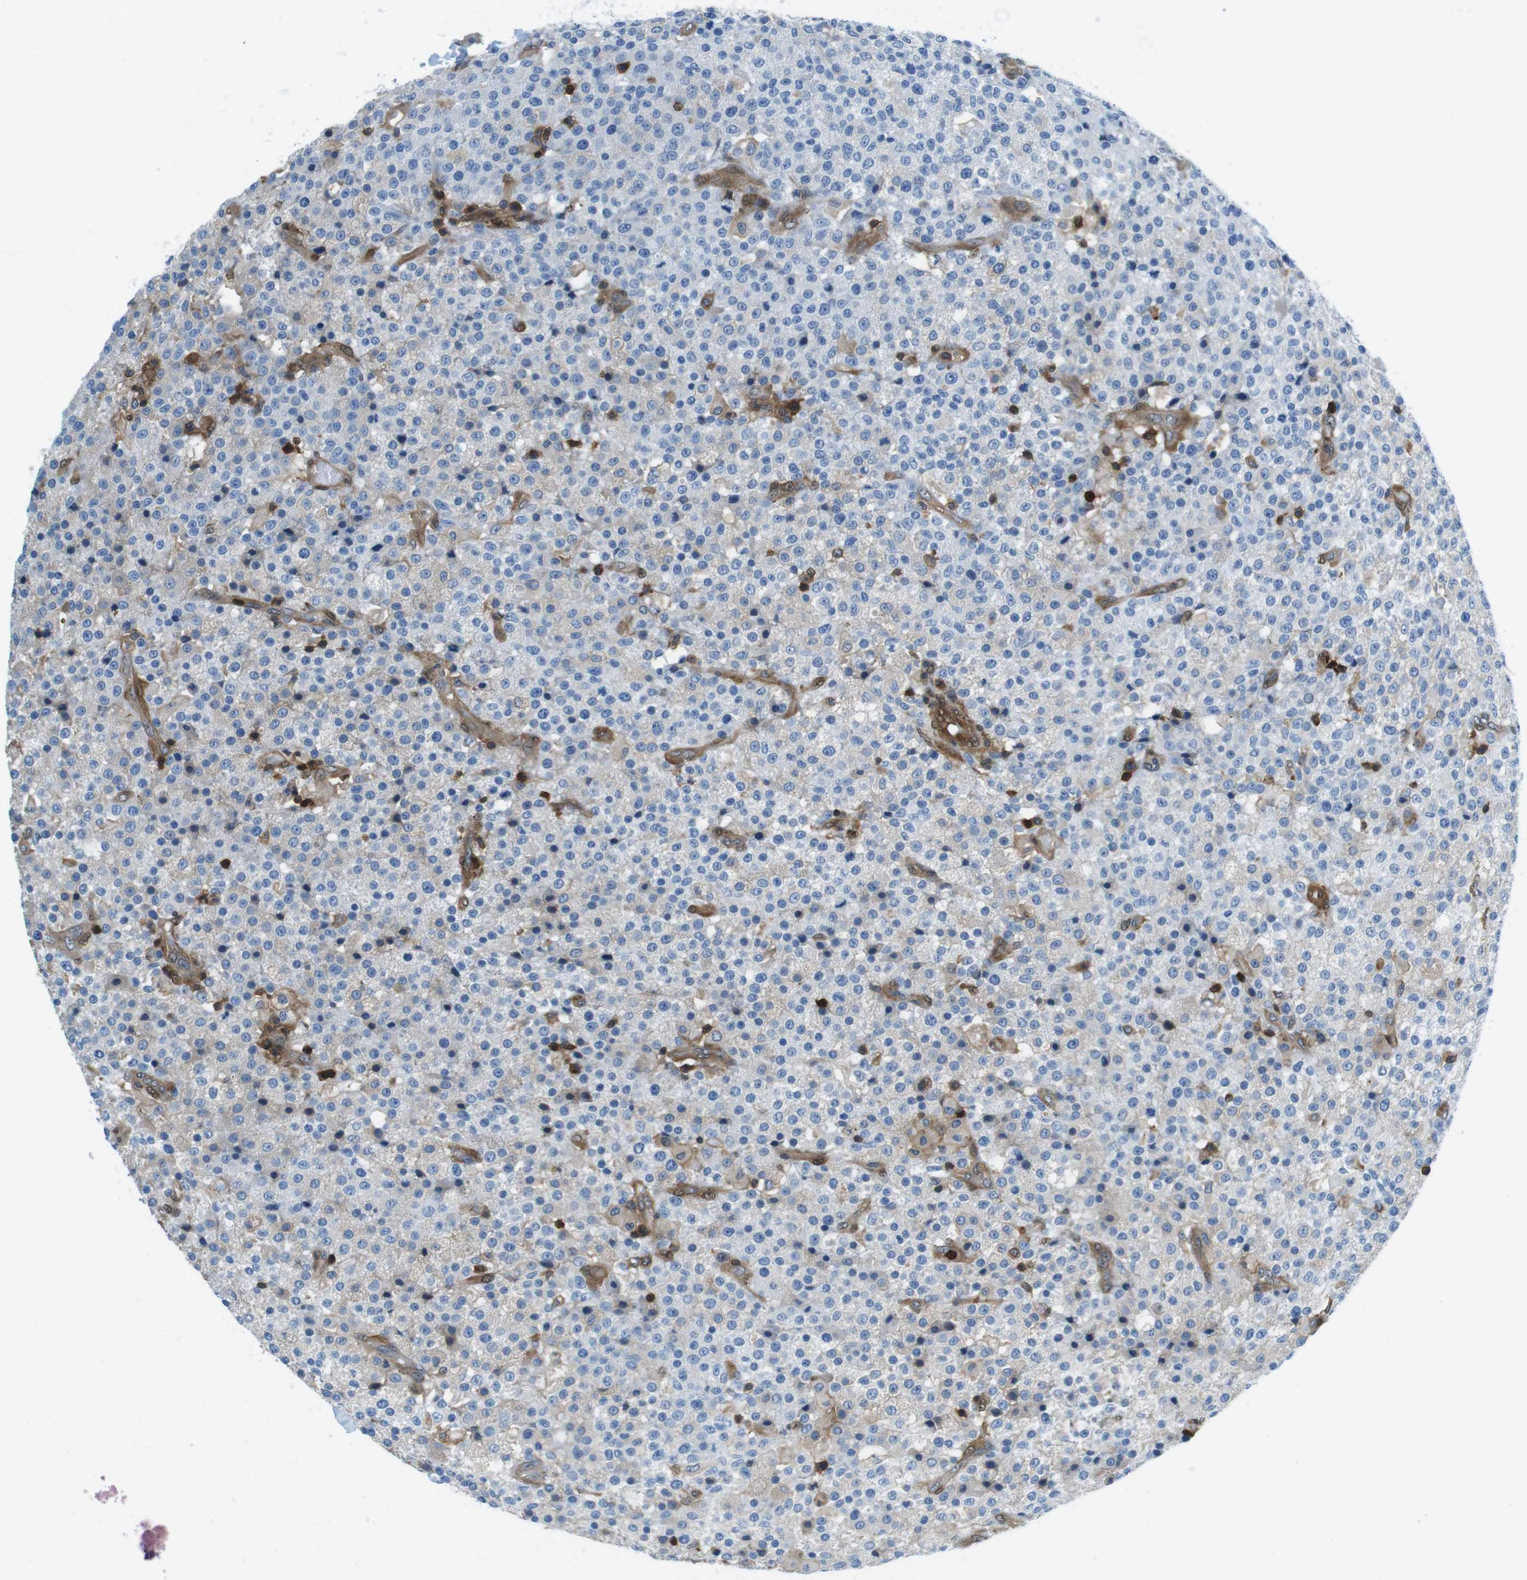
{"staining": {"intensity": "weak", "quantity": "25%-75%", "location": "cytoplasmic/membranous"}, "tissue": "testis cancer", "cell_type": "Tumor cells", "image_type": "cancer", "snomed": [{"axis": "morphology", "description": "Seminoma, NOS"}, {"axis": "topography", "description": "Testis"}], "caption": "Immunohistochemistry of human testis cancer (seminoma) displays low levels of weak cytoplasmic/membranous positivity in approximately 25%-75% of tumor cells.", "gene": "TES", "patient": {"sex": "male", "age": 59}}